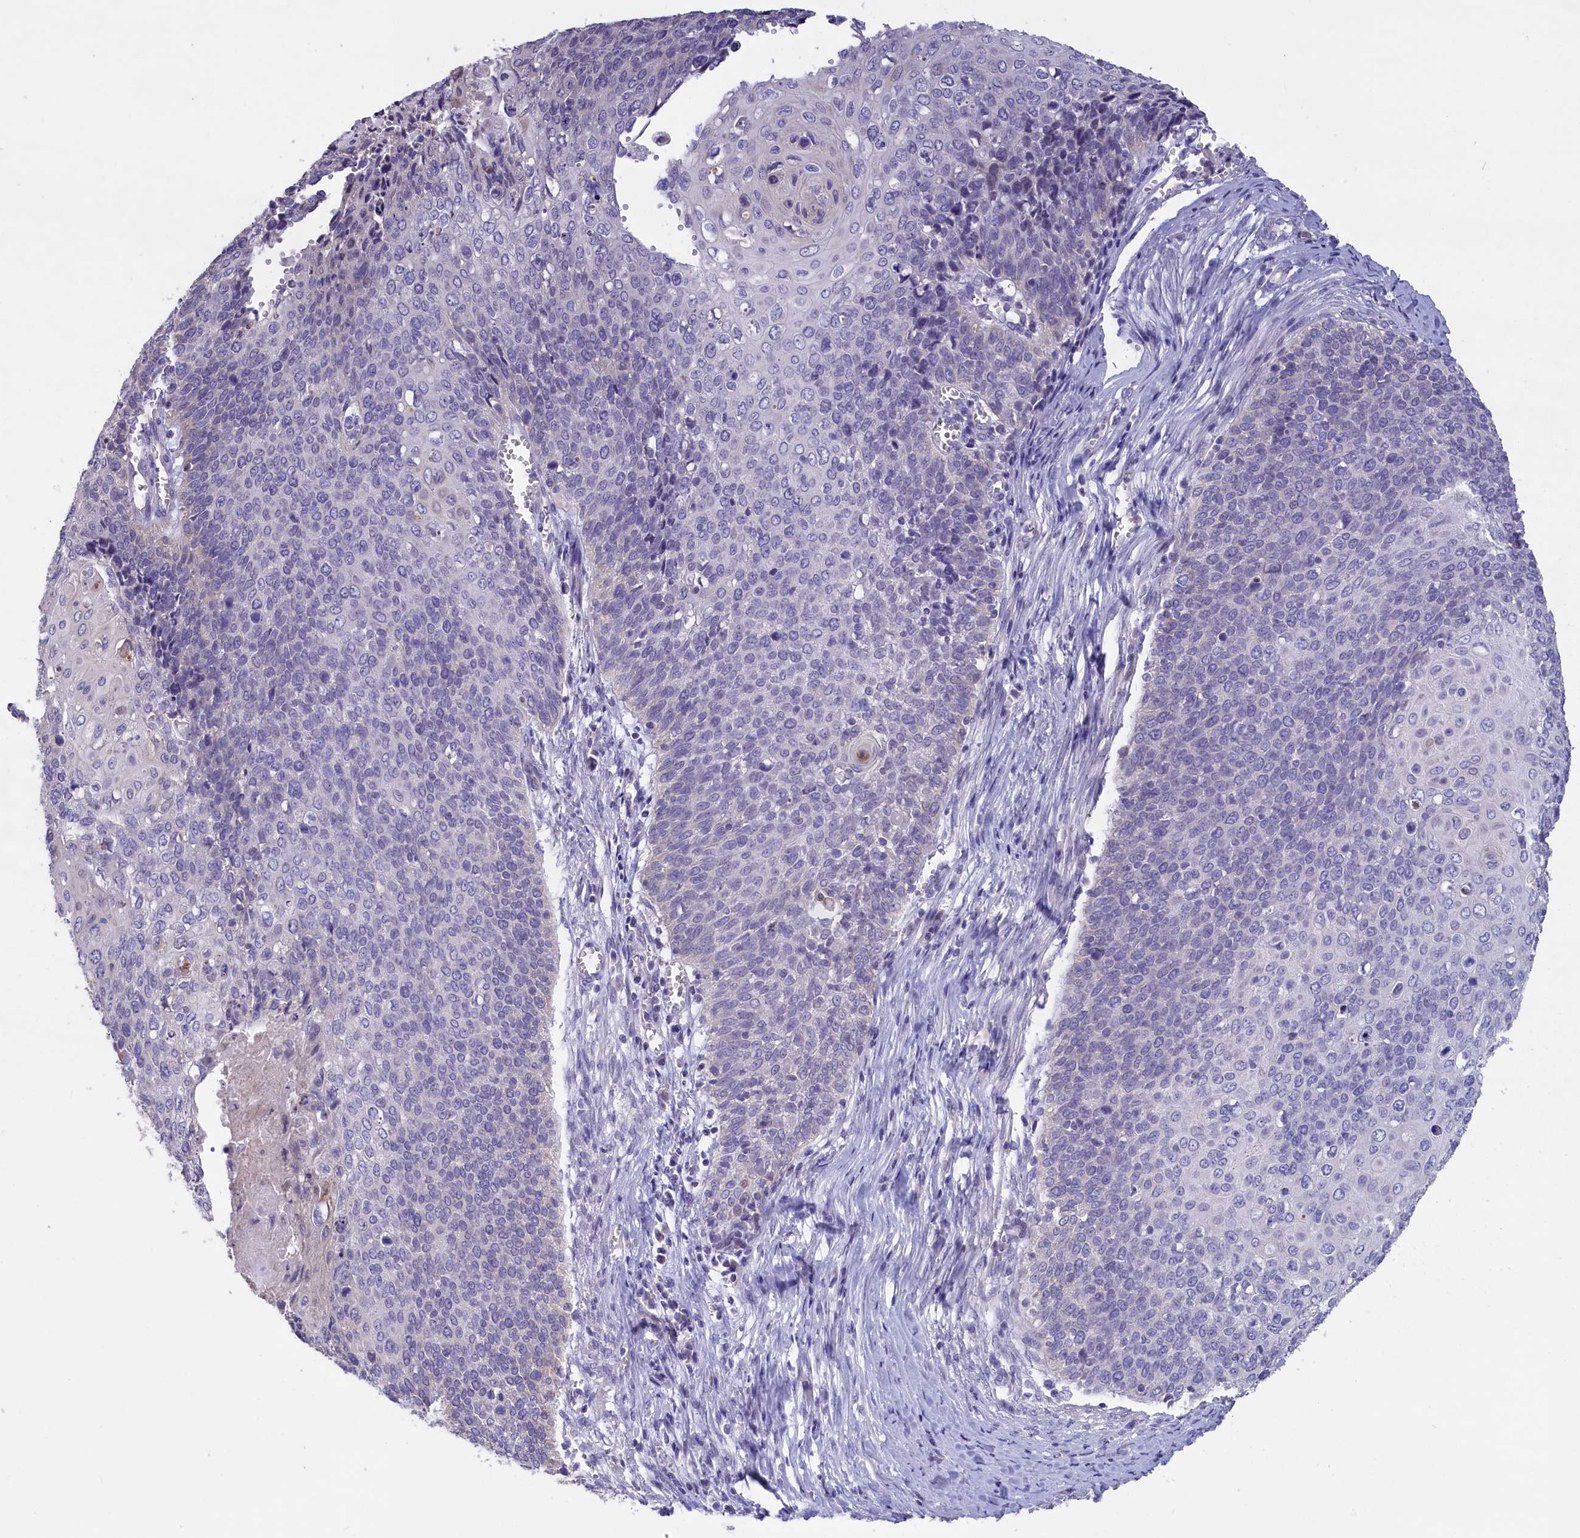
{"staining": {"intensity": "negative", "quantity": "none", "location": "none"}, "tissue": "cervical cancer", "cell_type": "Tumor cells", "image_type": "cancer", "snomed": [{"axis": "morphology", "description": "Squamous cell carcinoma, NOS"}, {"axis": "topography", "description": "Cervix"}], "caption": "Squamous cell carcinoma (cervical) stained for a protein using IHC shows no staining tumor cells.", "gene": "CYP2U1", "patient": {"sex": "female", "age": 39}}